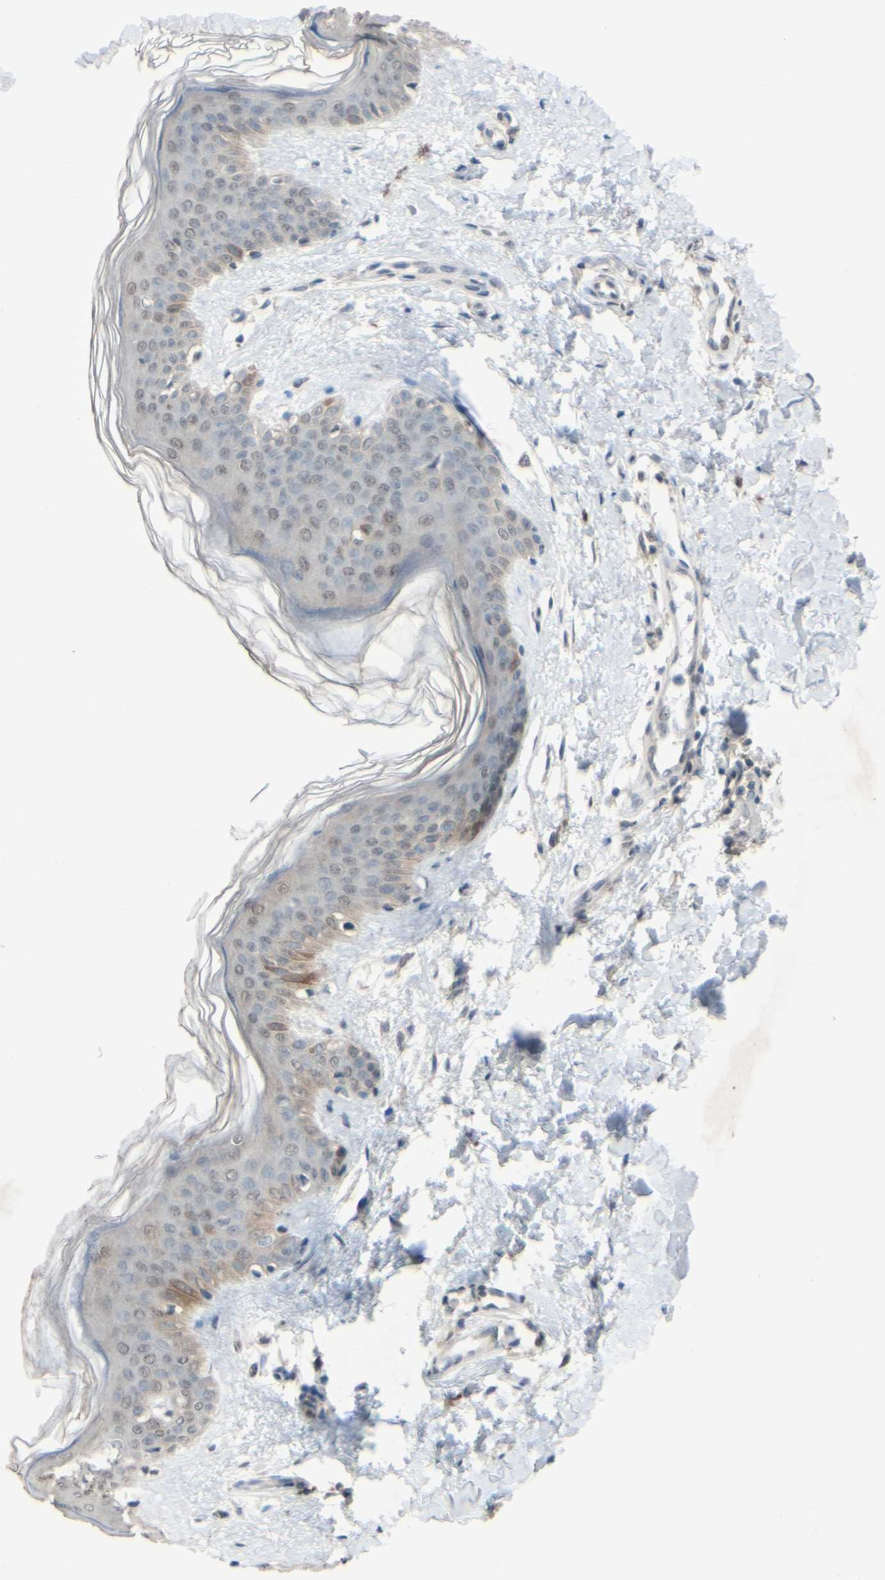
{"staining": {"intensity": "negative", "quantity": "none", "location": "none"}, "tissue": "skin", "cell_type": "Fibroblasts", "image_type": "normal", "snomed": [{"axis": "morphology", "description": "Normal tissue, NOS"}, {"axis": "topography", "description": "Skin"}], "caption": "High power microscopy photomicrograph of an immunohistochemistry image of unremarkable skin, revealing no significant expression in fibroblasts.", "gene": "CDCP1", "patient": {"sex": "female", "age": 41}}